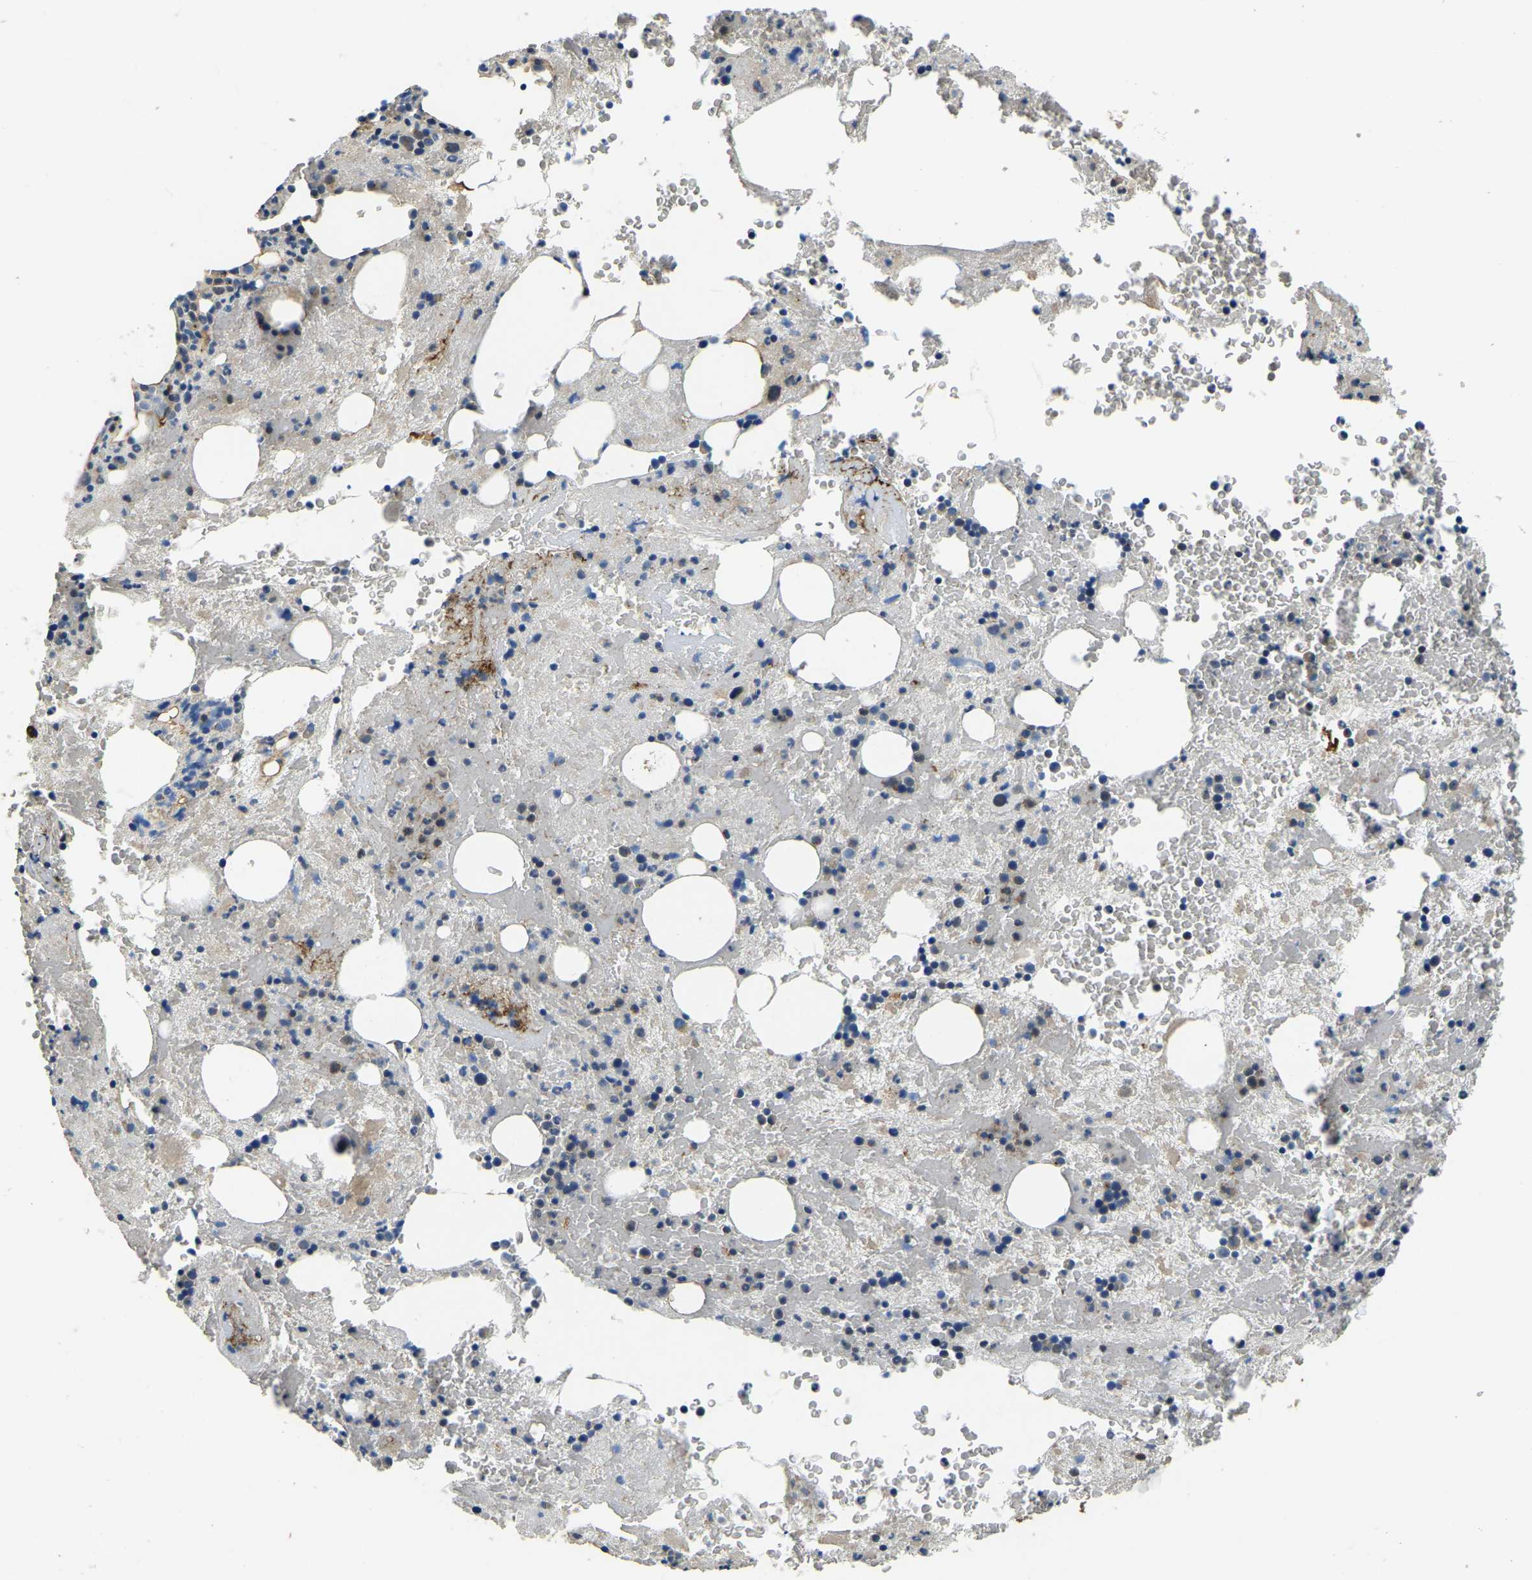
{"staining": {"intensity": "moderate", "quantity": "<25%", "location": "cytoplasmic/membranous"}, "tissue": "bone marrow", "cell_type": "Hematopoietic cells", "image_type": "normal", "snomed": [{"axis": "morphology", "description": "Normal tissue, NOS"}, {"axis": "morphology", "description": "Inflammation, NOS"}, {"axis": "topography", "description": "Bone marrow"}], "caption": "Bone marrow stained with DAB IHC exhibits low levels of moderate cytoplasmic/membranous staining in about <25% of hematopoietic cells. The protein of interest is shown in brown color, while the nuclei are stained blue.", "gene": "RNF39", "patient": {"sex": "male", "age": 63}}